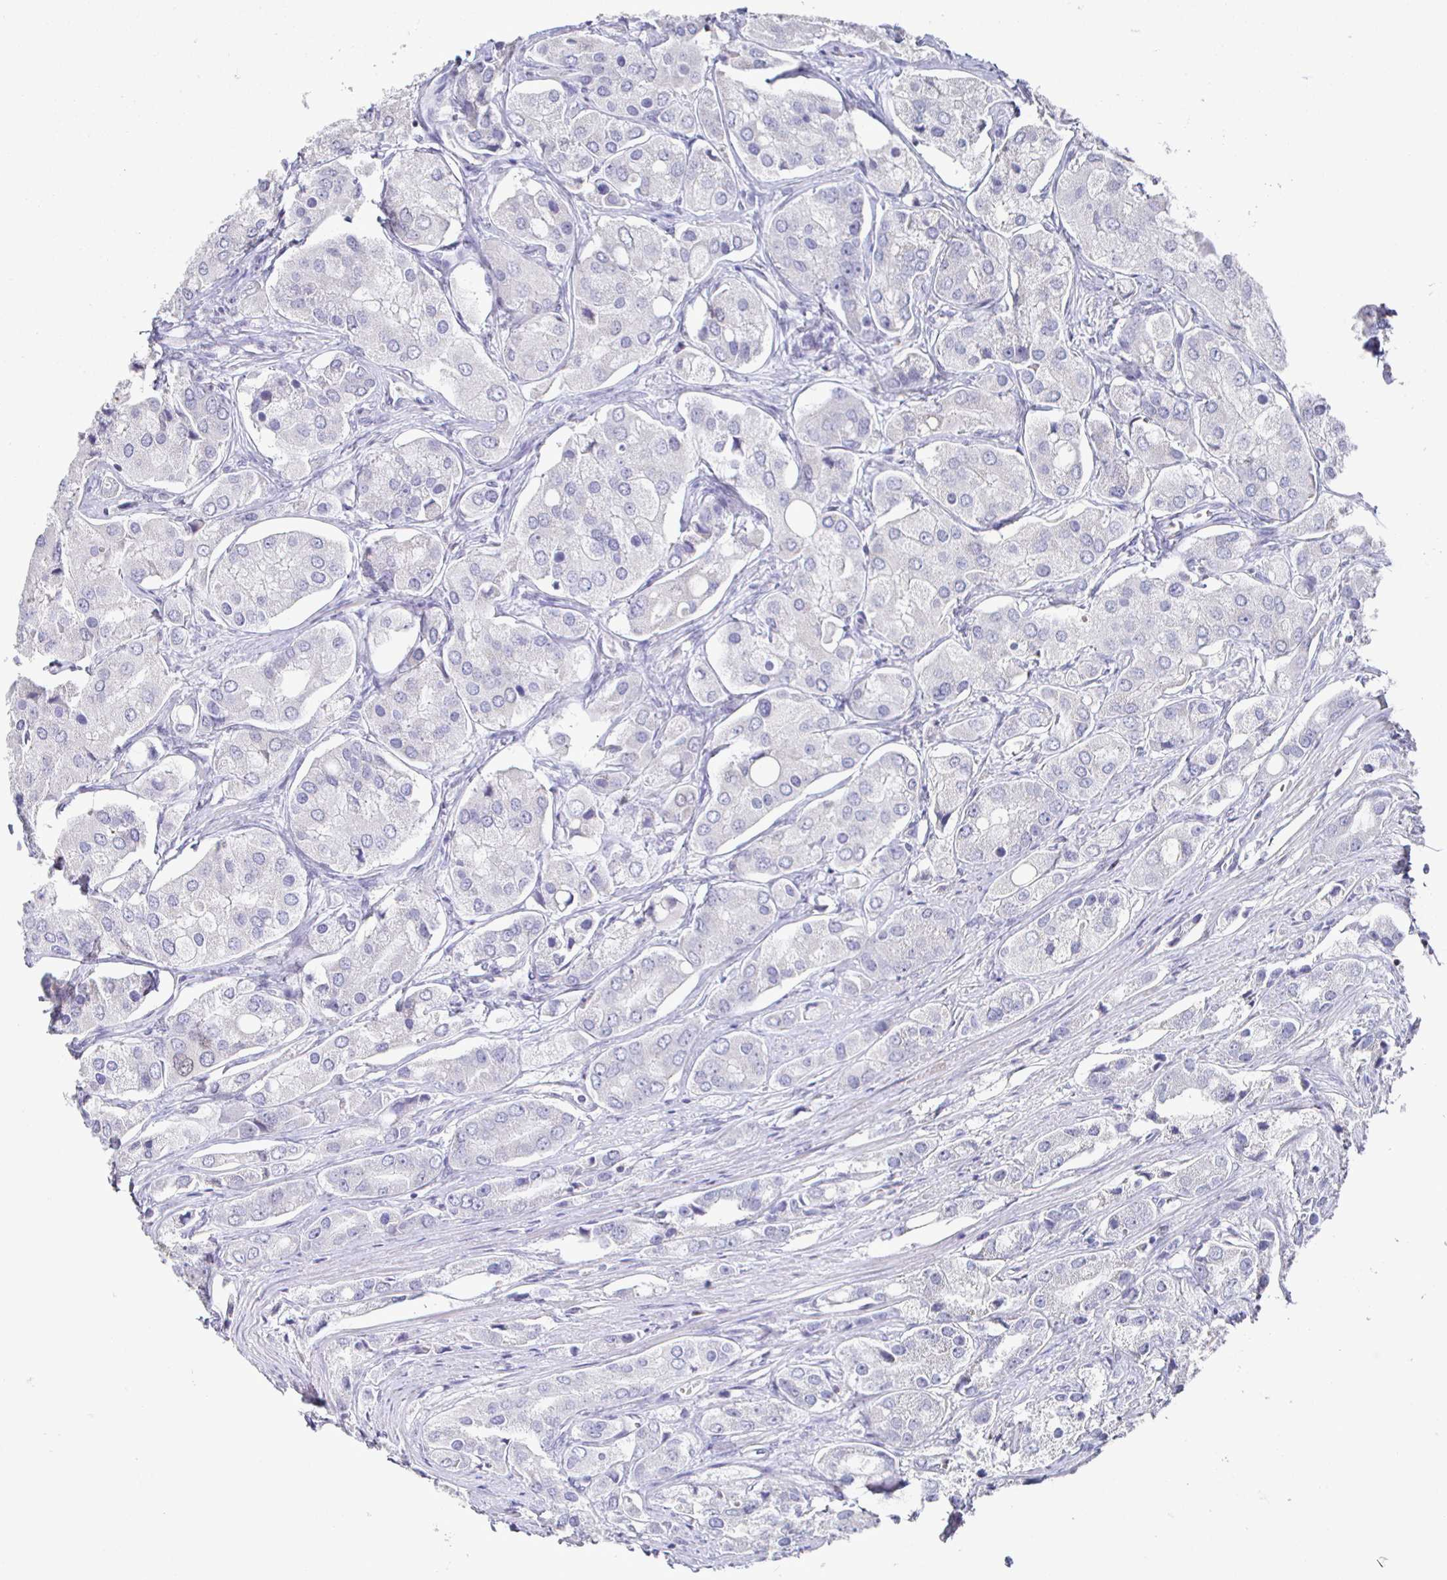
{"staining": {"intensity": "negative", "quantity": "none", "location": "none"}, "tissue": "prostate cancer", "cell_type": "Tumor cells", "image_type": "cancer", "snomed": [{"axis": "morphology", "description": "Adenocarcinoma, Low grade"}, {"axis": "topography", "description": "Prostate"}], "caption": "Immunohistochemistry photomicrograph of human prostate cancer stained for a protein (brown), which displays no staining in tumor cells.", "gene": "RUNX2", "patient": {"sex": "male", "age": 69}}